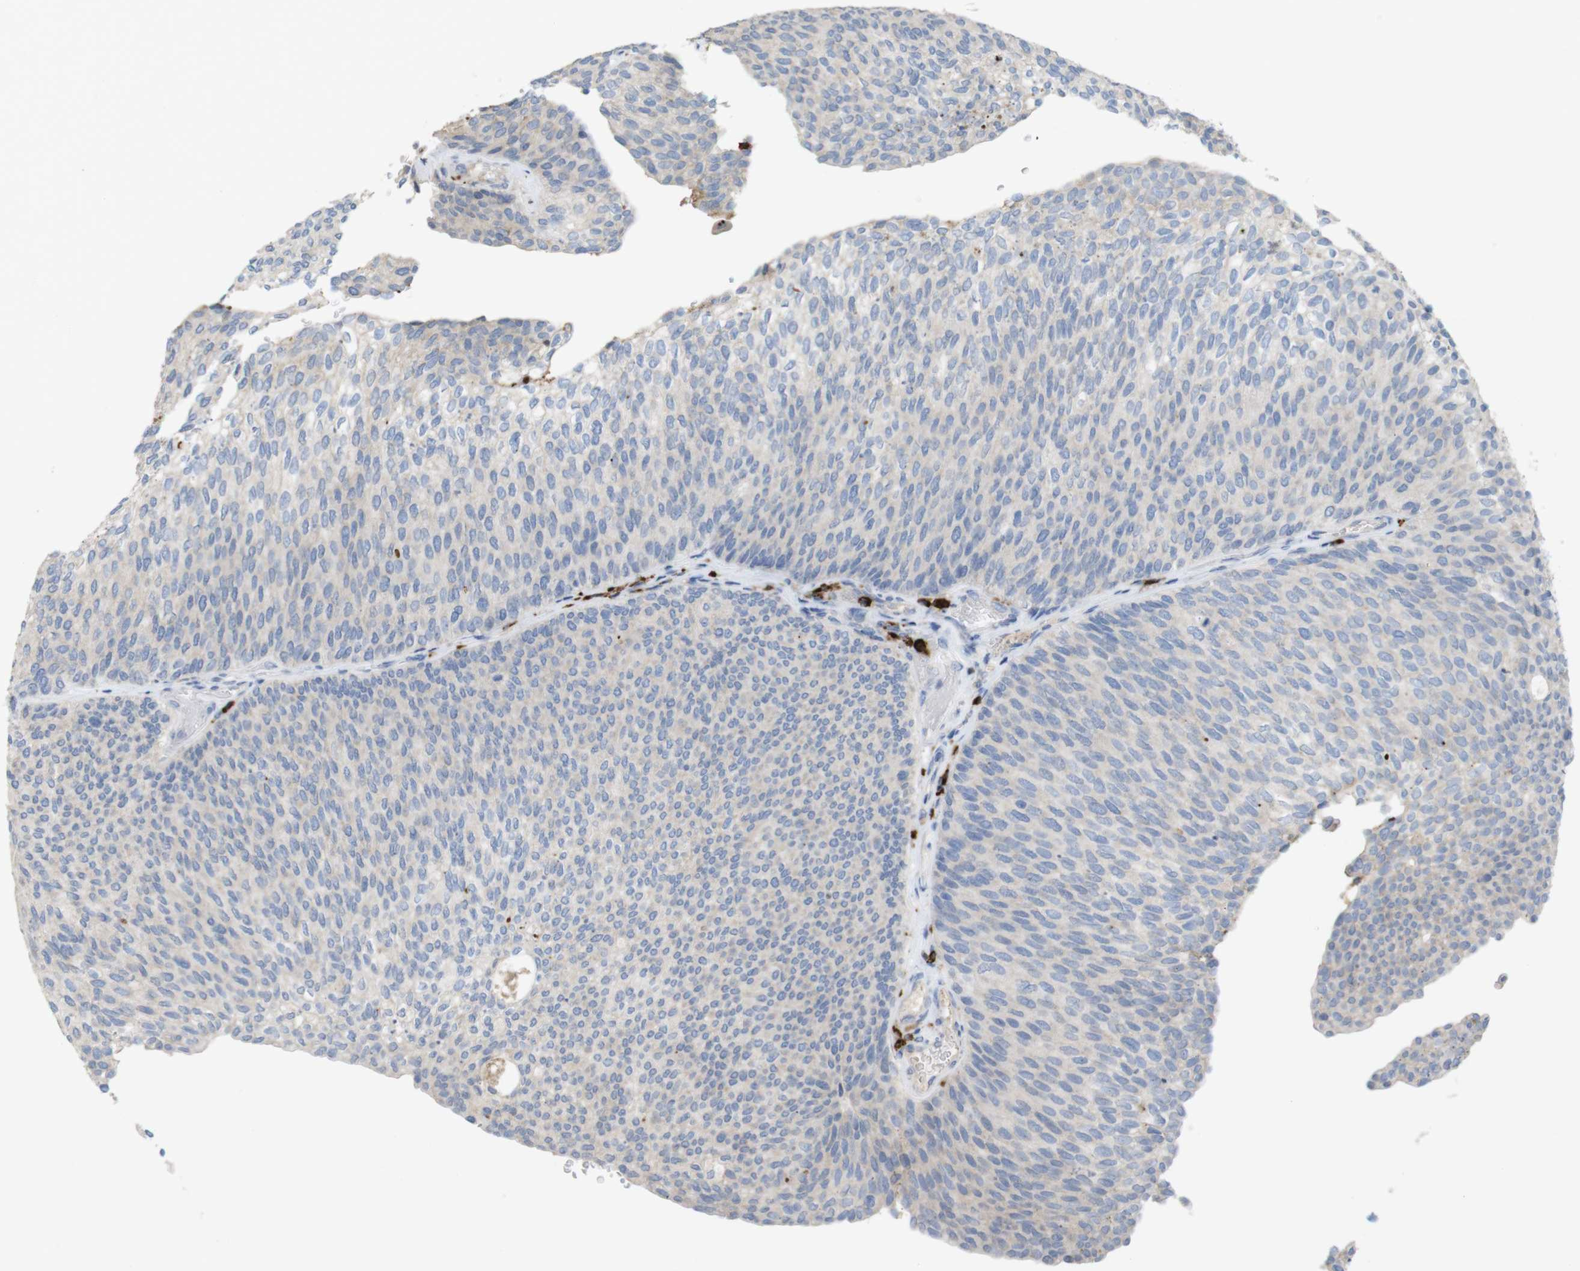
{"staining": {"intensity": "negative", "quantity": "none", "location": "none"}, "tissue": "urothelial cancer", "cell_type": "Tumor cells", "image_type": "cancer", "snomed": [{"axis": "morphology", "description": "Urothelial carcinoma, Low grade"}, {"axis": "topography", "description": "Urinary bladder"}], "caption": "Human urothelial carcinoma (low-grade) stained for a protein using IHC exhibits no staining in tumor cells.", "gene": "TSPAN14", "patient": {"sex": "female", "age": 79}}